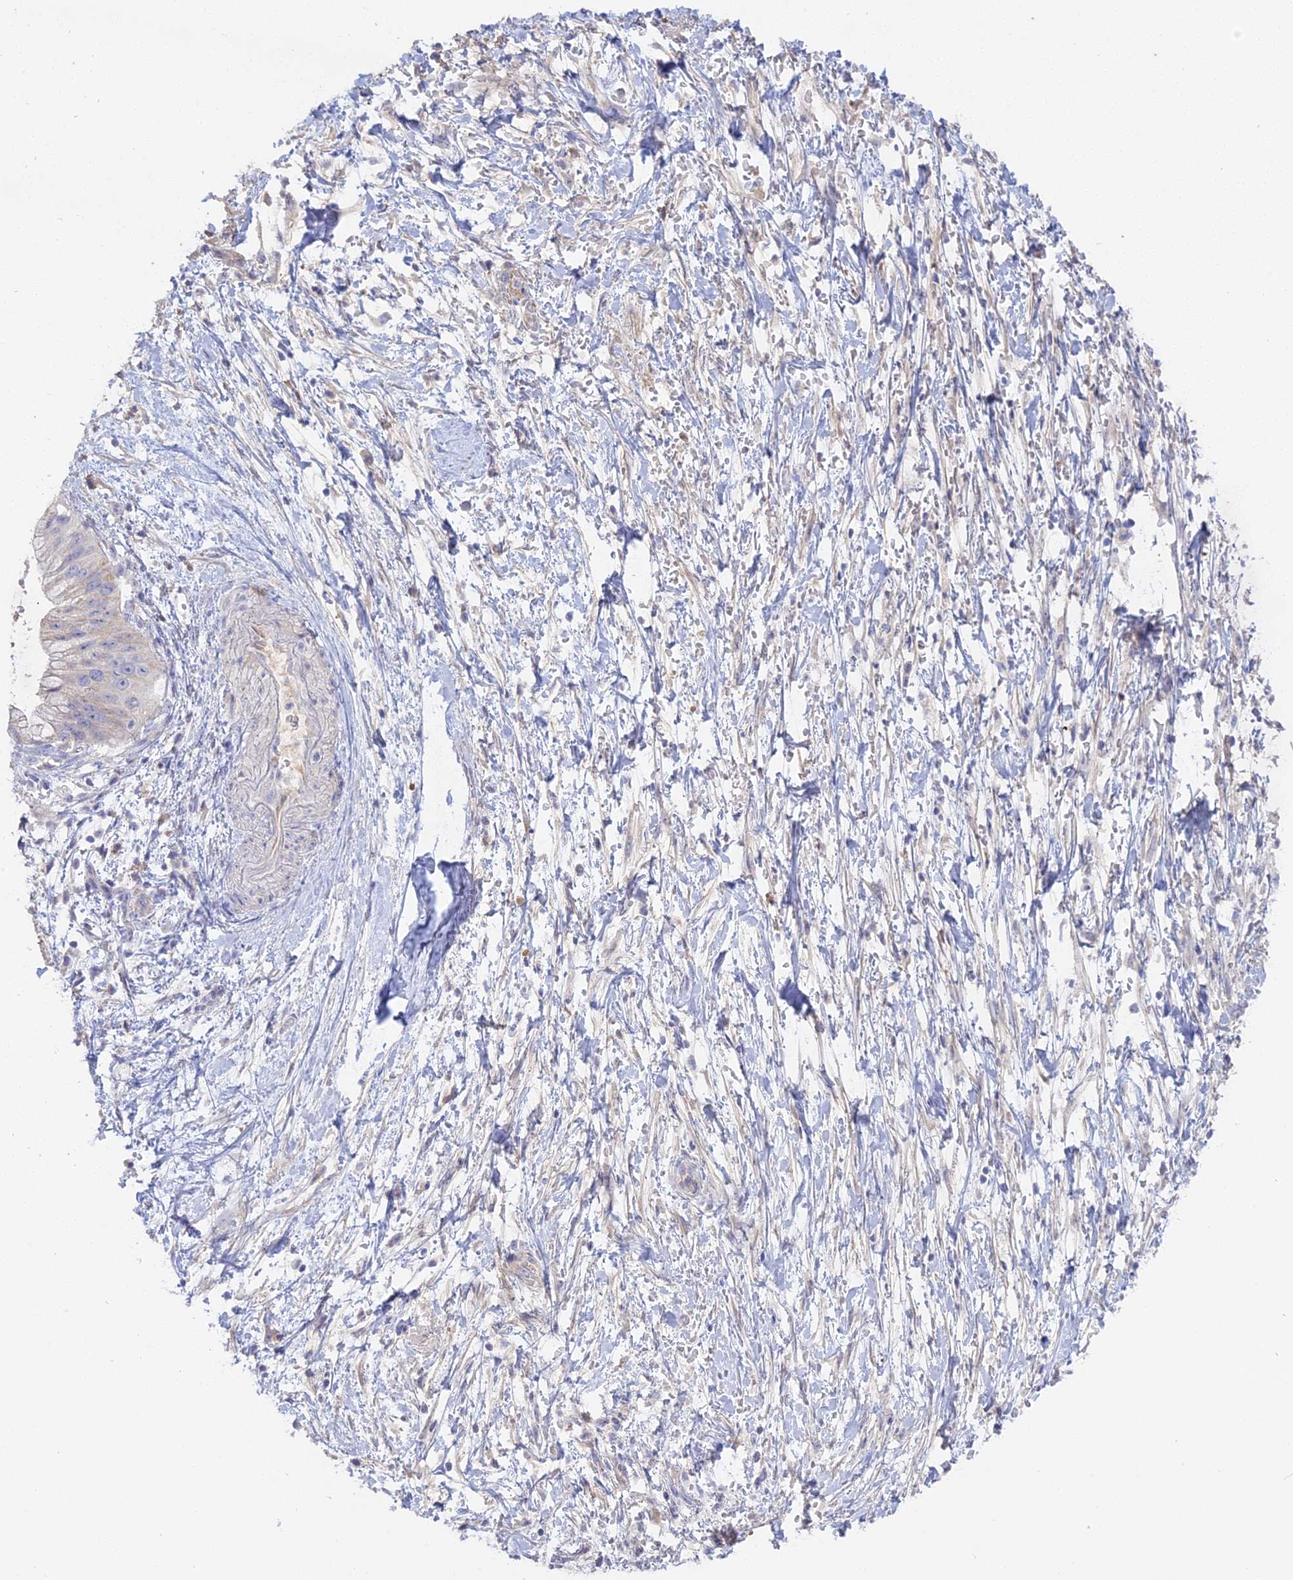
{"staining": {"intensity": "negative", "quantity": "none", "location": "none"}, "tissue": "pancreatic cancer", "cell_type": "Tumor cells", "image_type": "cancer", "snomed": [{"axis": "morphology", "description": "Adenocarcinoma, NOS"}, {"axis": "topography", "description": "Pancreas"}], "caption": "This is a micrograph of immunohistochemistry staining of pancreatic adenocarcinoma, which shows no positivity in tumor cells.", "gene": "ADGRA1", "patient": {"sex": "male", "age": 48}}